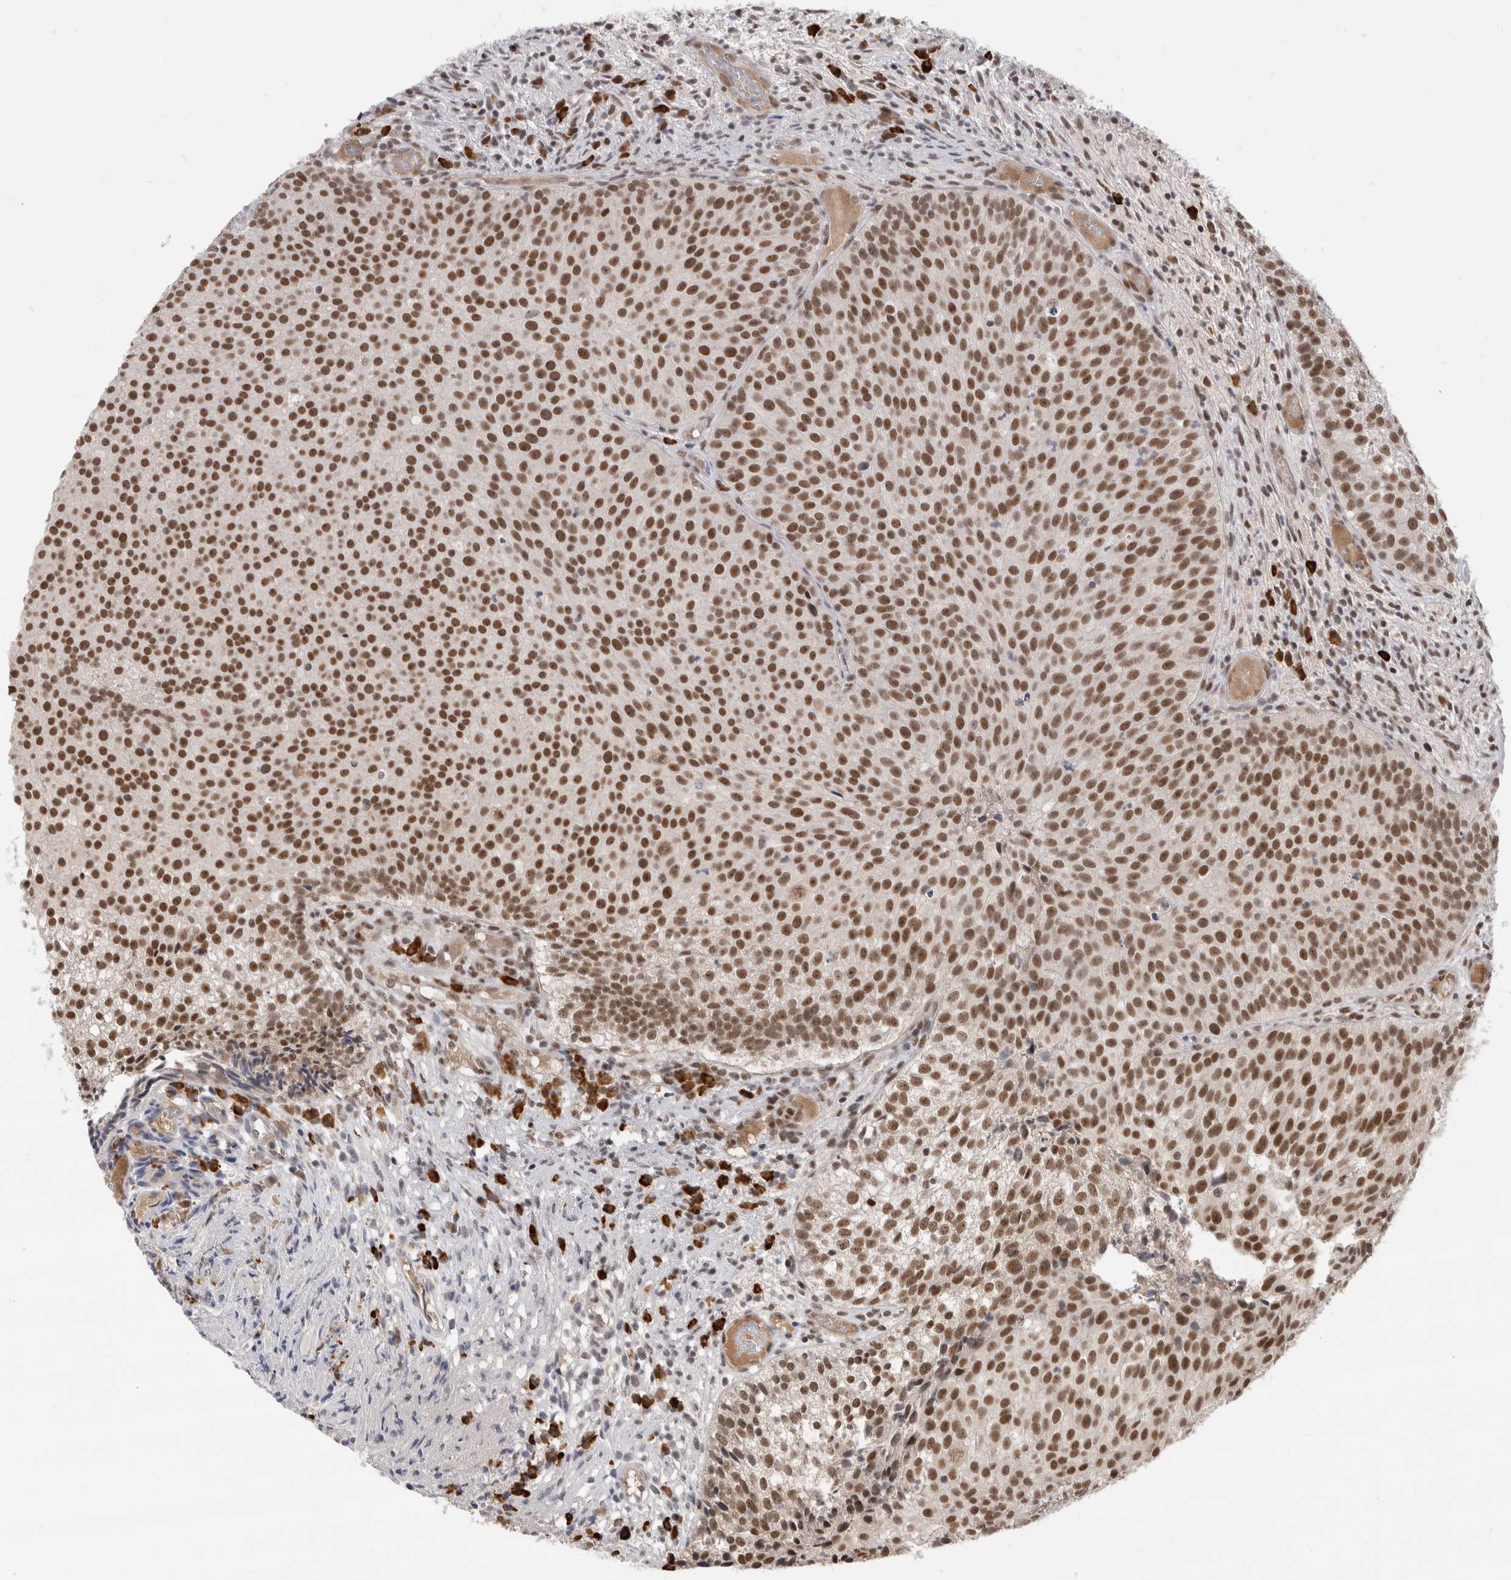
{"staining": {"intensity": "strong", "quantity": ">75%", "location": "nuclear"}, "tissue": "urothelial cancer", "cell_type": "Tumor cells", "image_type": "cancer", "snomed": [{"axis": "morphology", "description": "Urothelial carcinoma, Low grade"}, {"axis": "topography", "description": "Urinary bladder"}], "caption": "Immunohistochemical staining of human urothelial cancer exhibits high levels of strong nuclear expression in approximately >75% of tumor cells.", "gene": "ZNF24", "patient": {"sex": "male", "age": 86}}